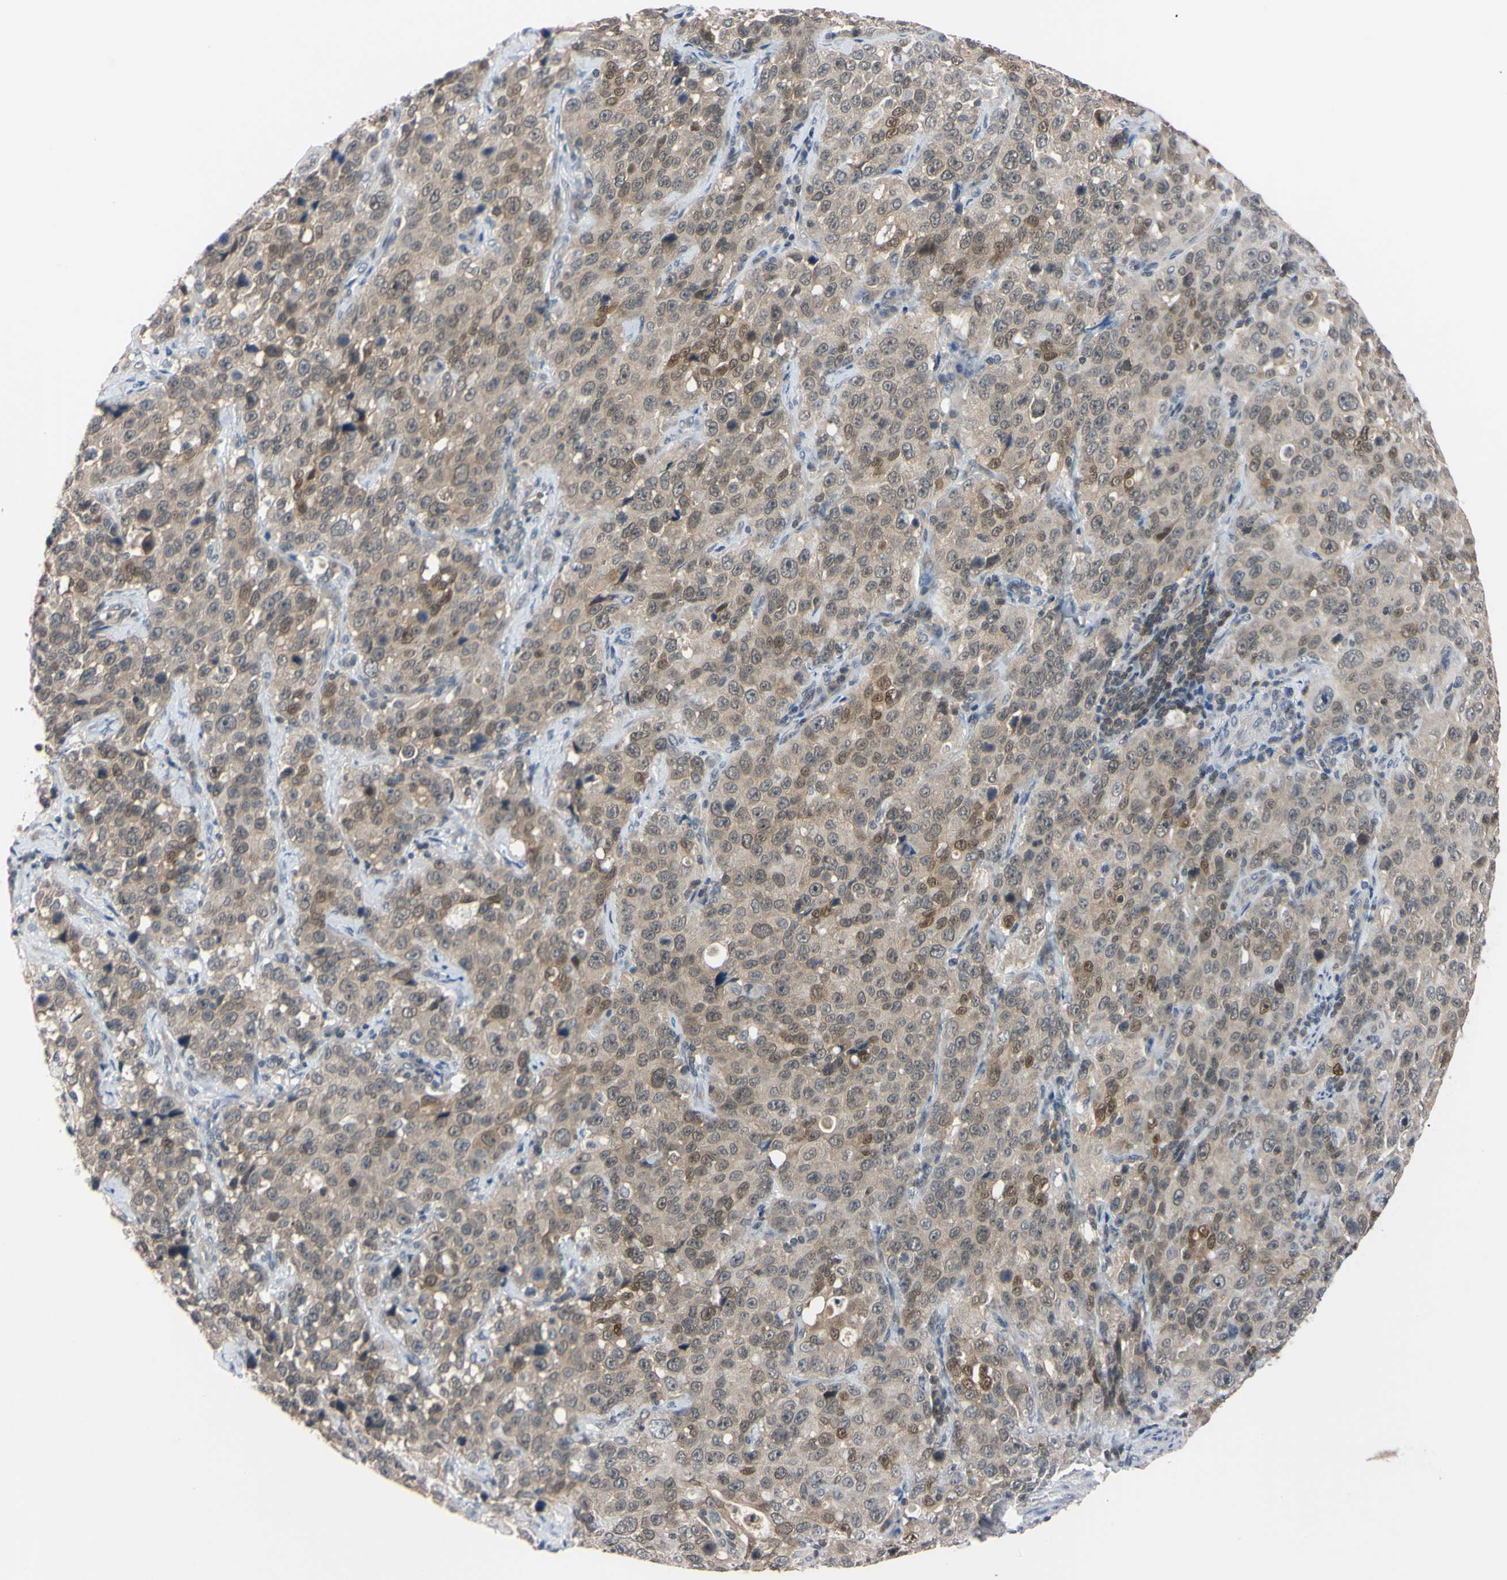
{"staining": {"intensity": "weak", "quantity": ">75%", "location": "cytoplasmic/membranous,nuclear"}, "tissue": "stomach cancer", "cell_type": "Tumor cells", "image_type": "cancer", "snomed": [{"axis": "morphology", "description": "Normal tissue, NOS"}, {"axis": "morphology", "description": "Adenocarcinoma, NOS"}, {"axis": "topography", "description": "Stomach"}], "caption": "An image of stomach adenocarcinoma stained for a protein shows weak cytoplasmic/membranous and nuclear brown staining in tumor cells.", "gene": "UBE2I", "patient": {"sex": "male", "age": 48}}